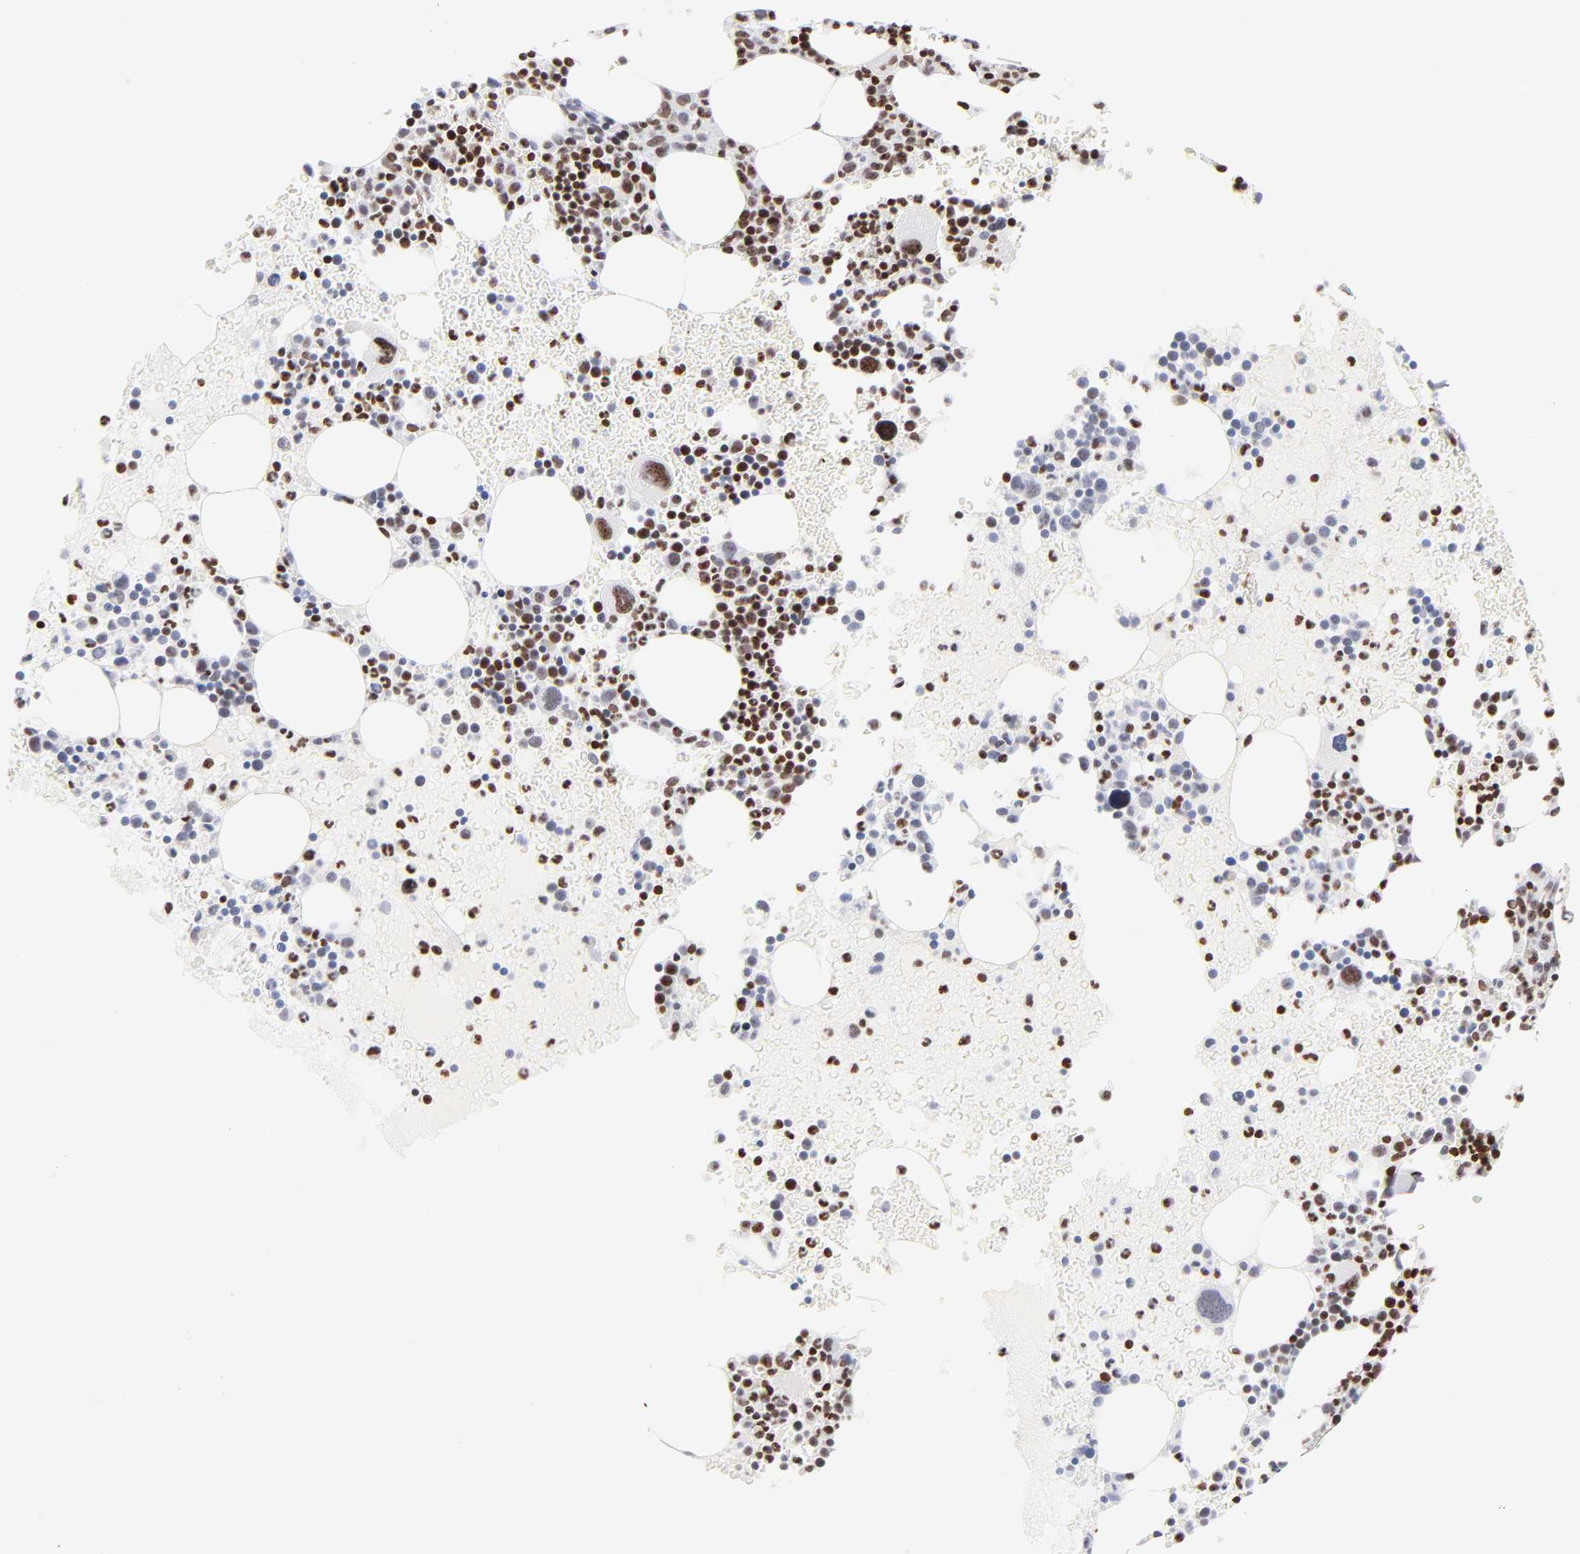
{"staining": {"intensity": "strong", "quantity": "25%-75%", "location": "nuclear"}, "tissue": "bone marrow", "cell_type": "Hematopoietic cells", "image_type": "normal", "snomed": [{"axis": "morphology", "description": "Normal tissue, NOS"}, {"axis": "topography", "description": "Bone marrow"}], "caption": "Bone marrow stained with IHC demonstrates strong nuclear expression in approximately 25%-75% of hematopoietic cells.", "gene": "RTL4", "patient": {"sex": "male", "age": 68}}